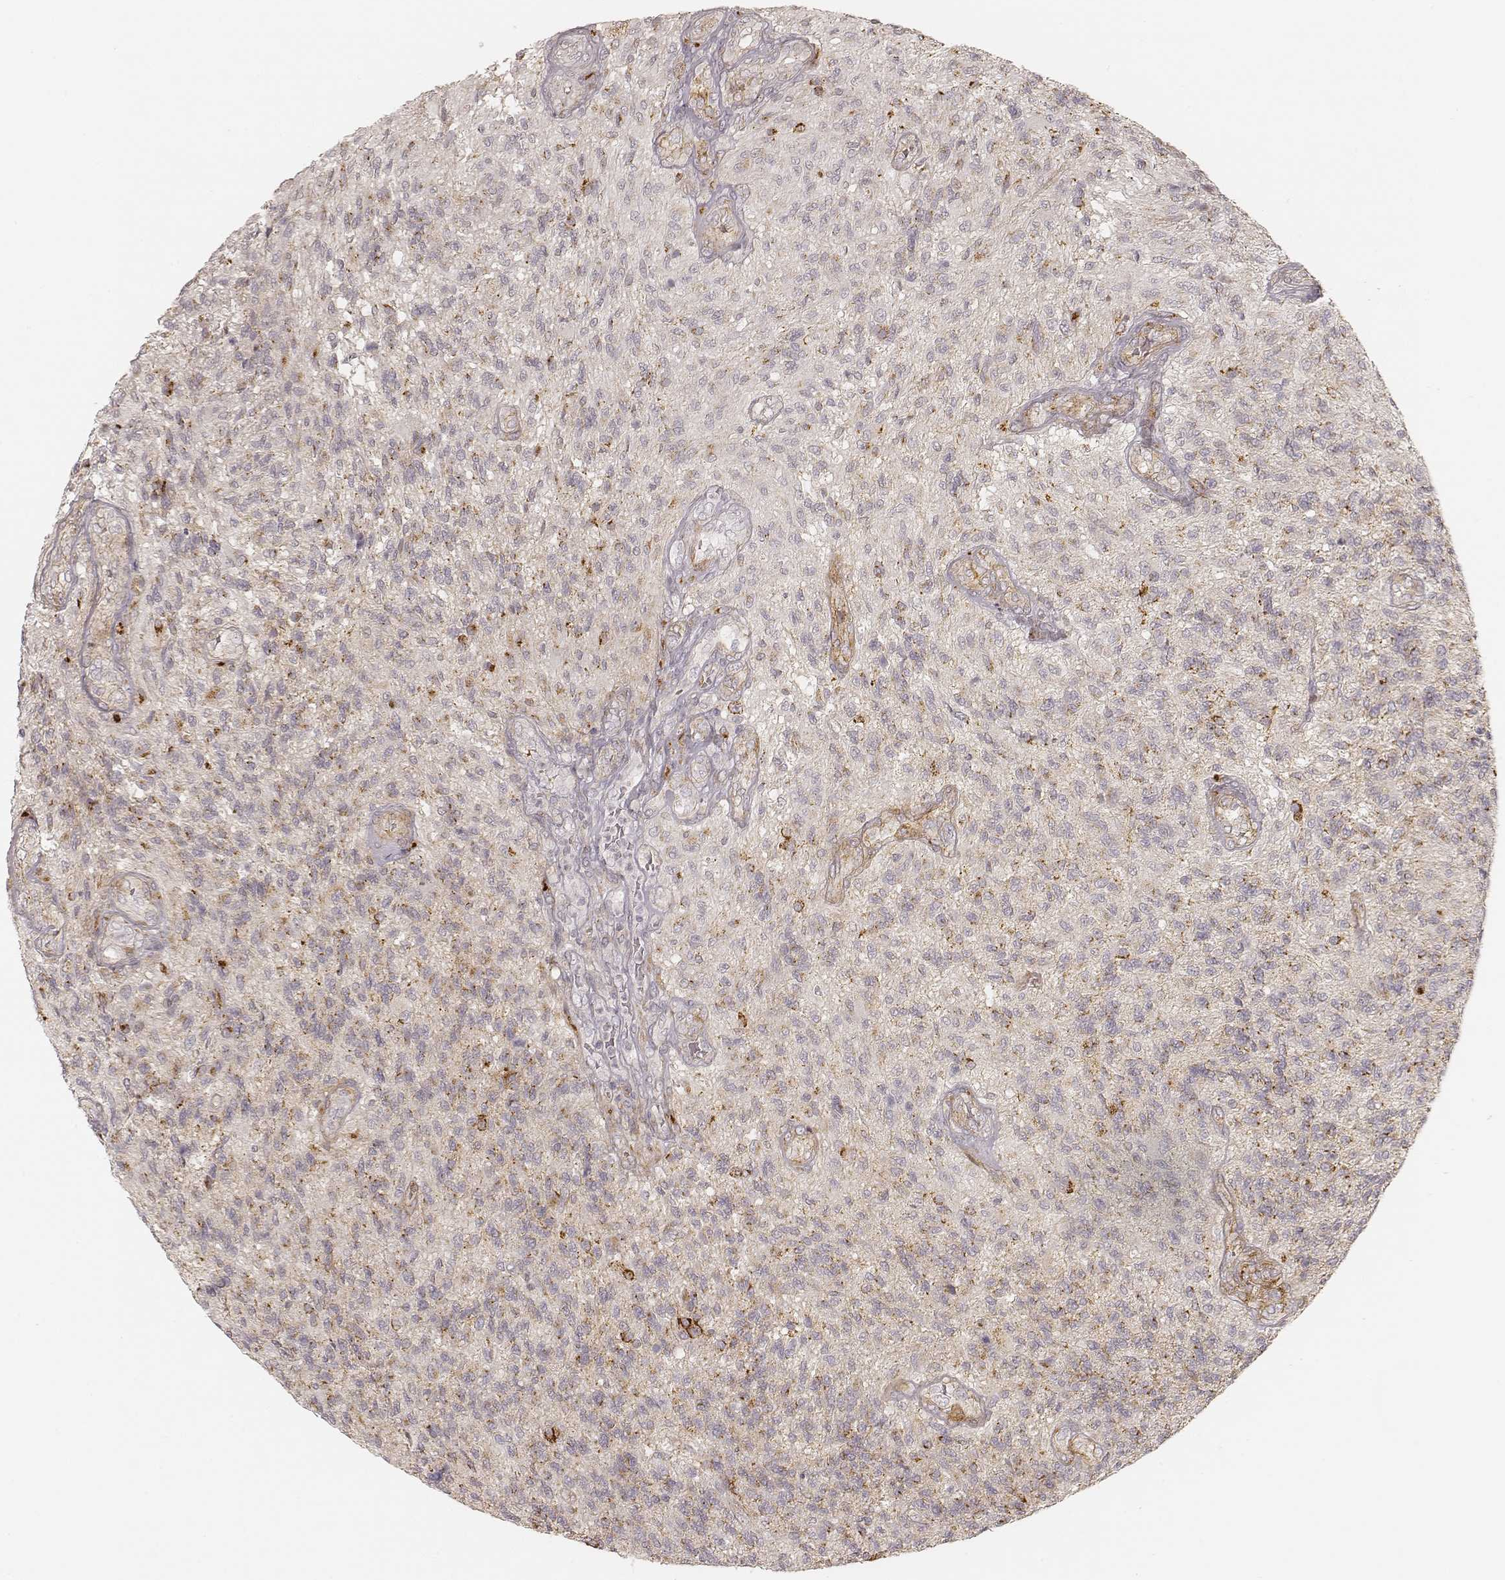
{"staining": {"intensity": "moderate", "quantity": "<25%", "location": "cytoplasmic/membranous"}, "tissue": "glioma", "cell_type": "Tumor cells", "image_type": "cancer", "snomed": [{"axis": "morphology", "description": "Glioma, malignant, High grade"}, {"axis": "topography", "description": "Brain"}], "caption": "Moderate cytoplasmic/membranous positivity for a protein is present in approximately <25% of tumor cells of malignant glioma (high-grade) using immunohistochemistry (IHC).", "gene": "GORASP2", "patient": {"sex": "male", "age": 56}}